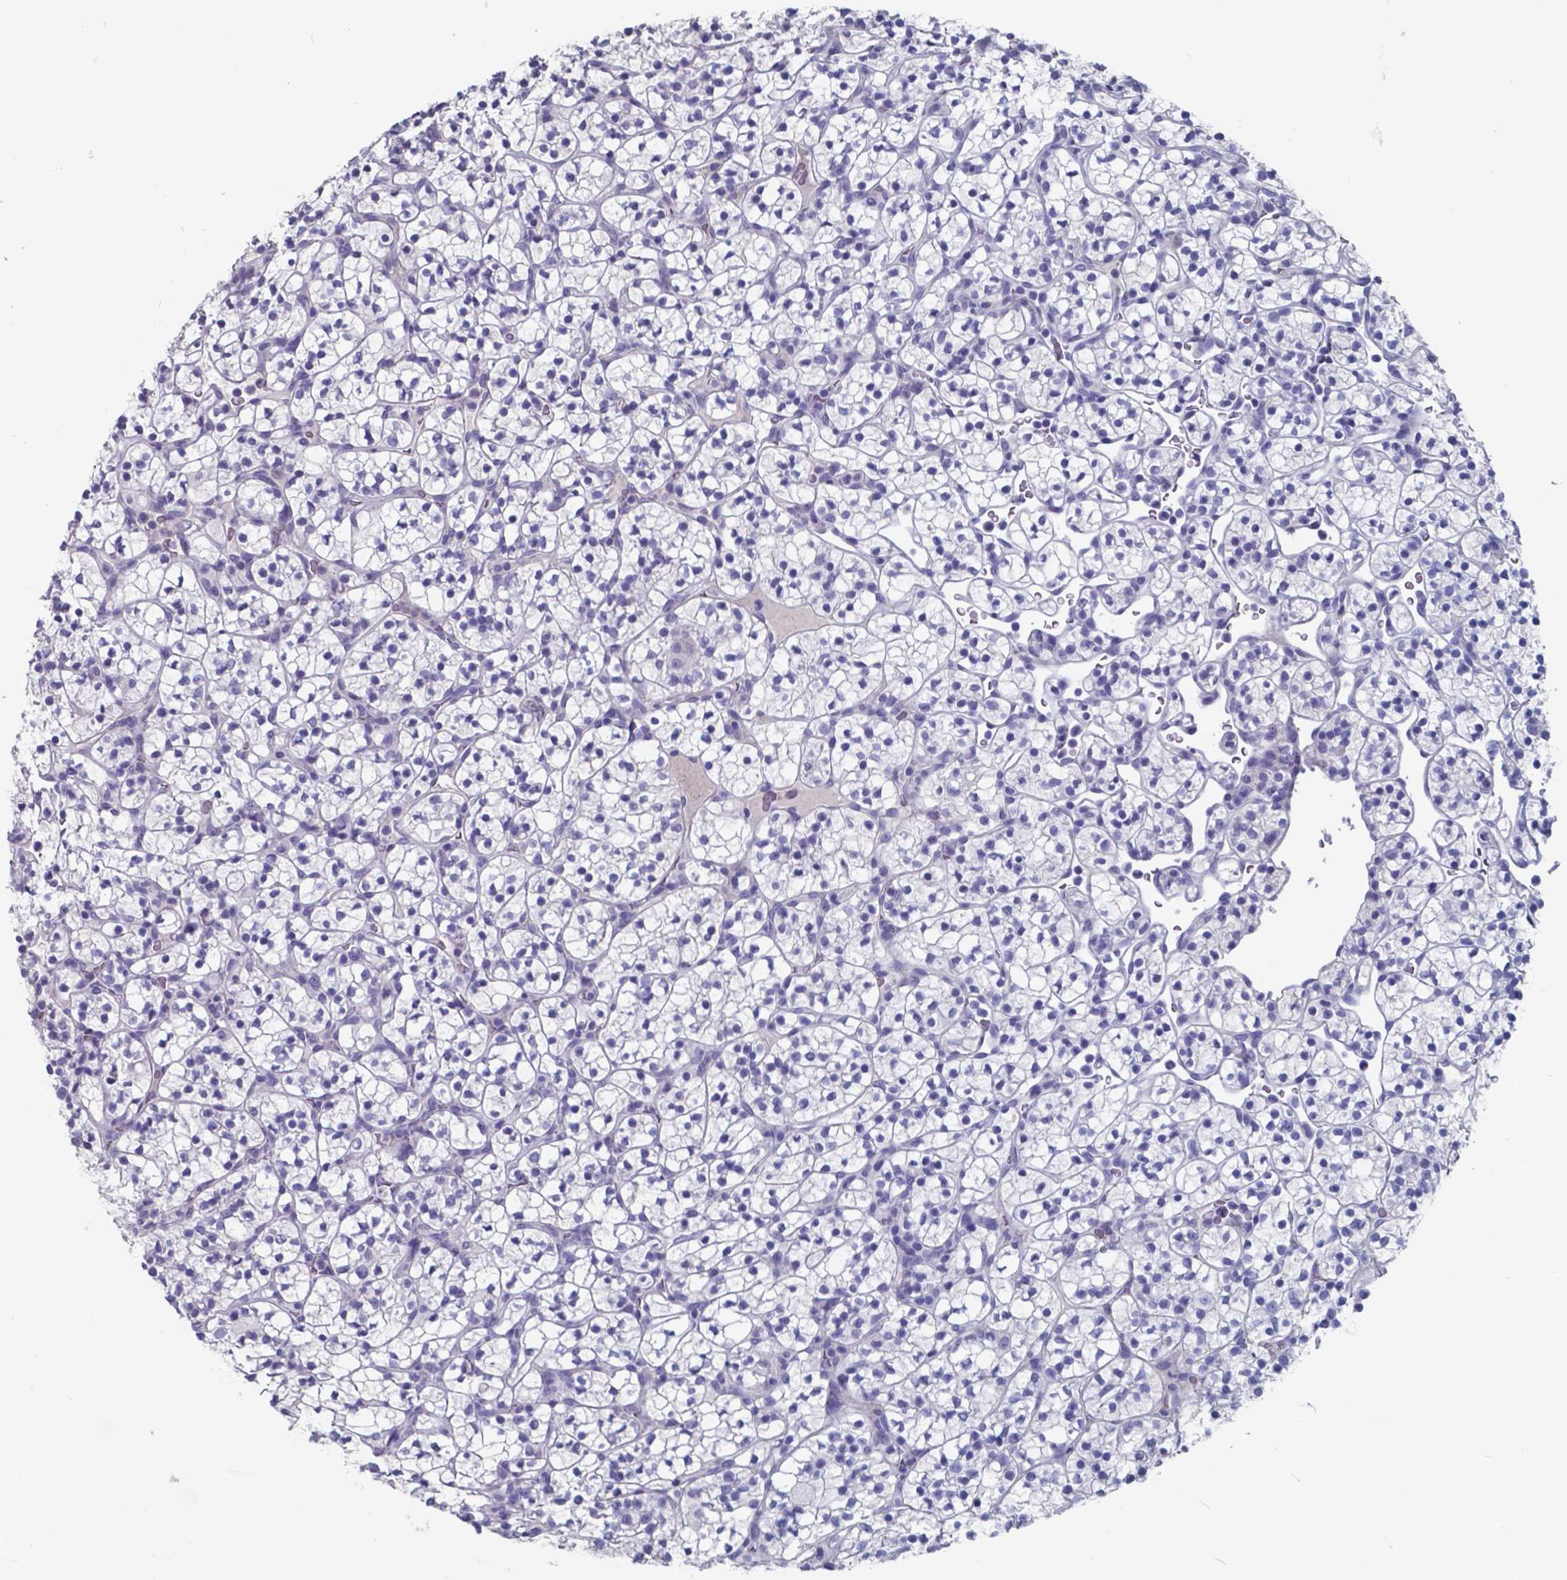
{"staining": {"intensity": "negative", "quantity": "none", "location": "none"}, "tissue": "renal cancer", "cell_type": "Tumor cells", "image_type": "cancer", "snomed": [{"axis": "morphology", "description": "Adenocarcinoma, NOS"}, {"axis": "topography", "description": "Kidney"}], "caption": "Immunohistochemistry (IHC) of human renal cancer shows no expression in tumor cells. Nuclei are stained in blue.", "gene": "TTR", "patient": {"sex": "female", "age": 89}}